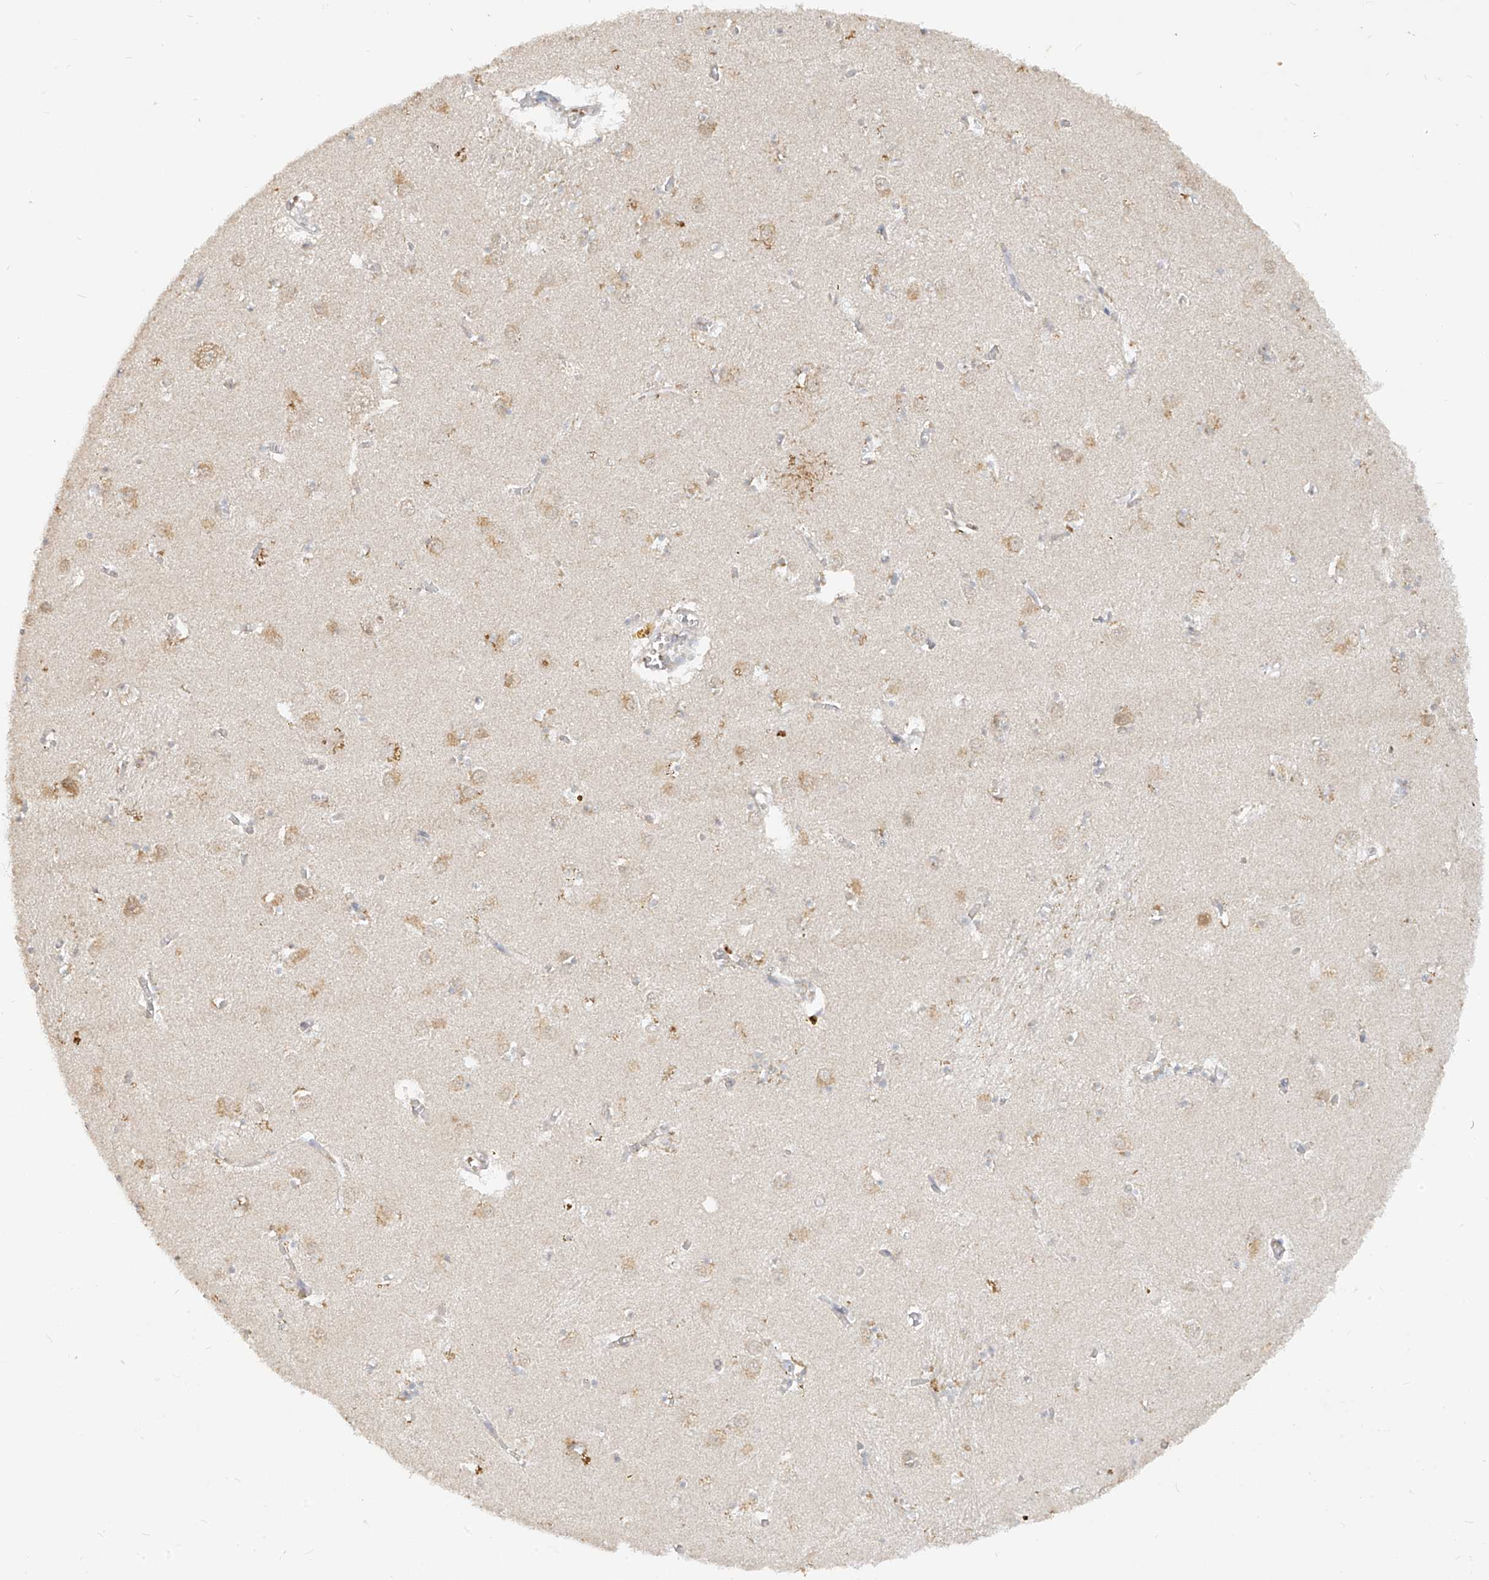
{"staining": {"intensity": "weak", "quantity": "<25%", "location": "cytoplasmic/membranous"}, "tissue": "caudate", "cell_type": "Glial cells", "image_type": "normal", "snomed": [{"axis": "morphology", "description": "Normal tissue, NOS"}, {"axis": "topography", "description": "Lateral ventricle wall"}], "caption": "Immunohistochemistry (IHC) image of normal caudate: caudate stained with DAB displays no significant protein positivity in glial cells.", "gene": "MTUS2", "patient": {"sex": "male", "age": 70}}